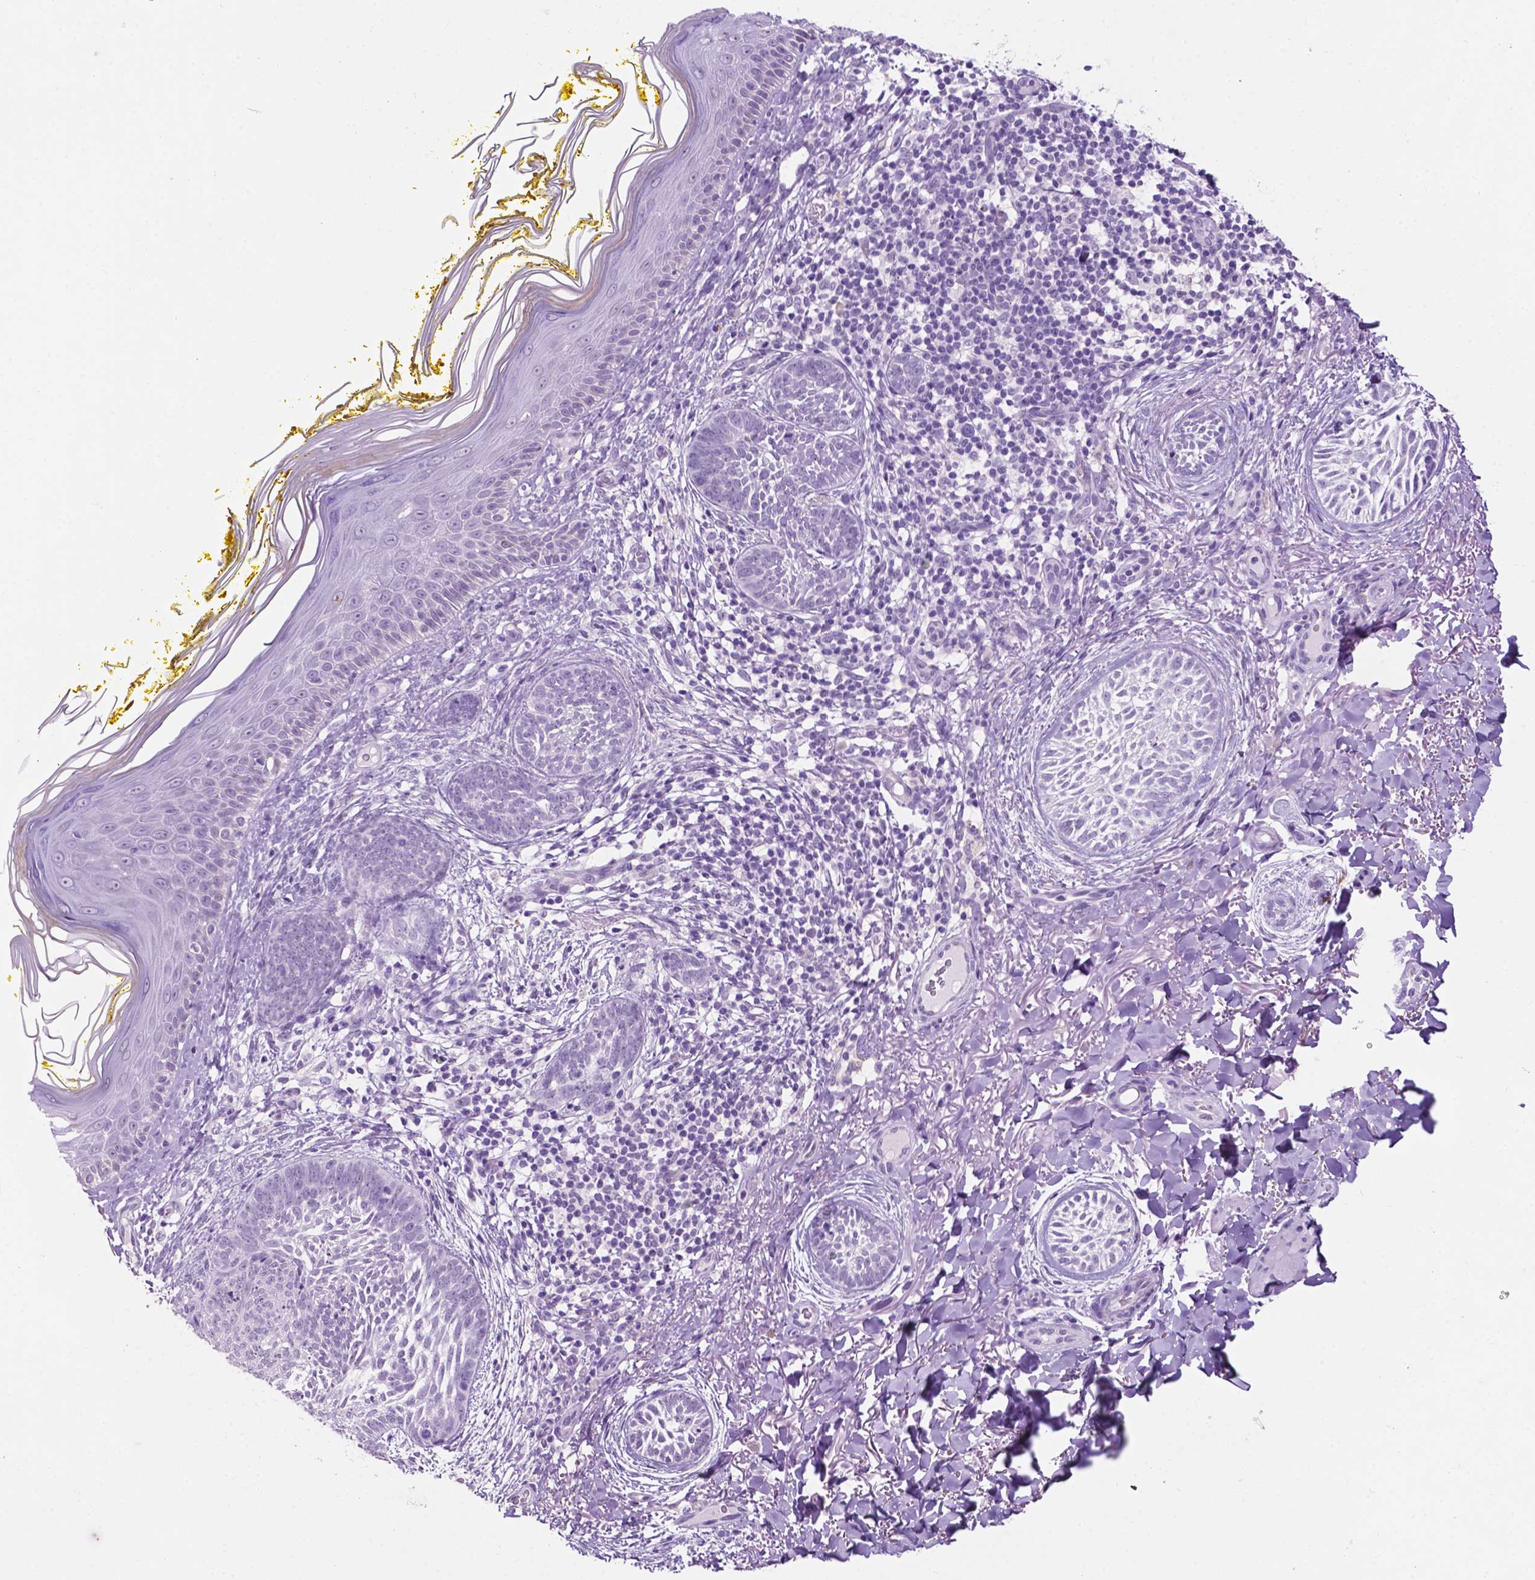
{"staining": {"intensity": "negative", "quantity": "none", "location": "none"}, "tissue": "skin cancer", "cell_type": "Tumor cells", "image_type": "cancer", "snomed": [{"axis": "morphology", "description": "Basal cell carcinoma"}, {"axis": "topography", "description": "Skin"}], "caption": "Tumor cells show no significant staining in skin basal cell carcinoma. (DAB (3,3'-diaminobenzidine) IHC visualized using brightfield microscopy, high magnification).", "gene": "PHGR1", "patient": {"sex": "female", "age": 68}}